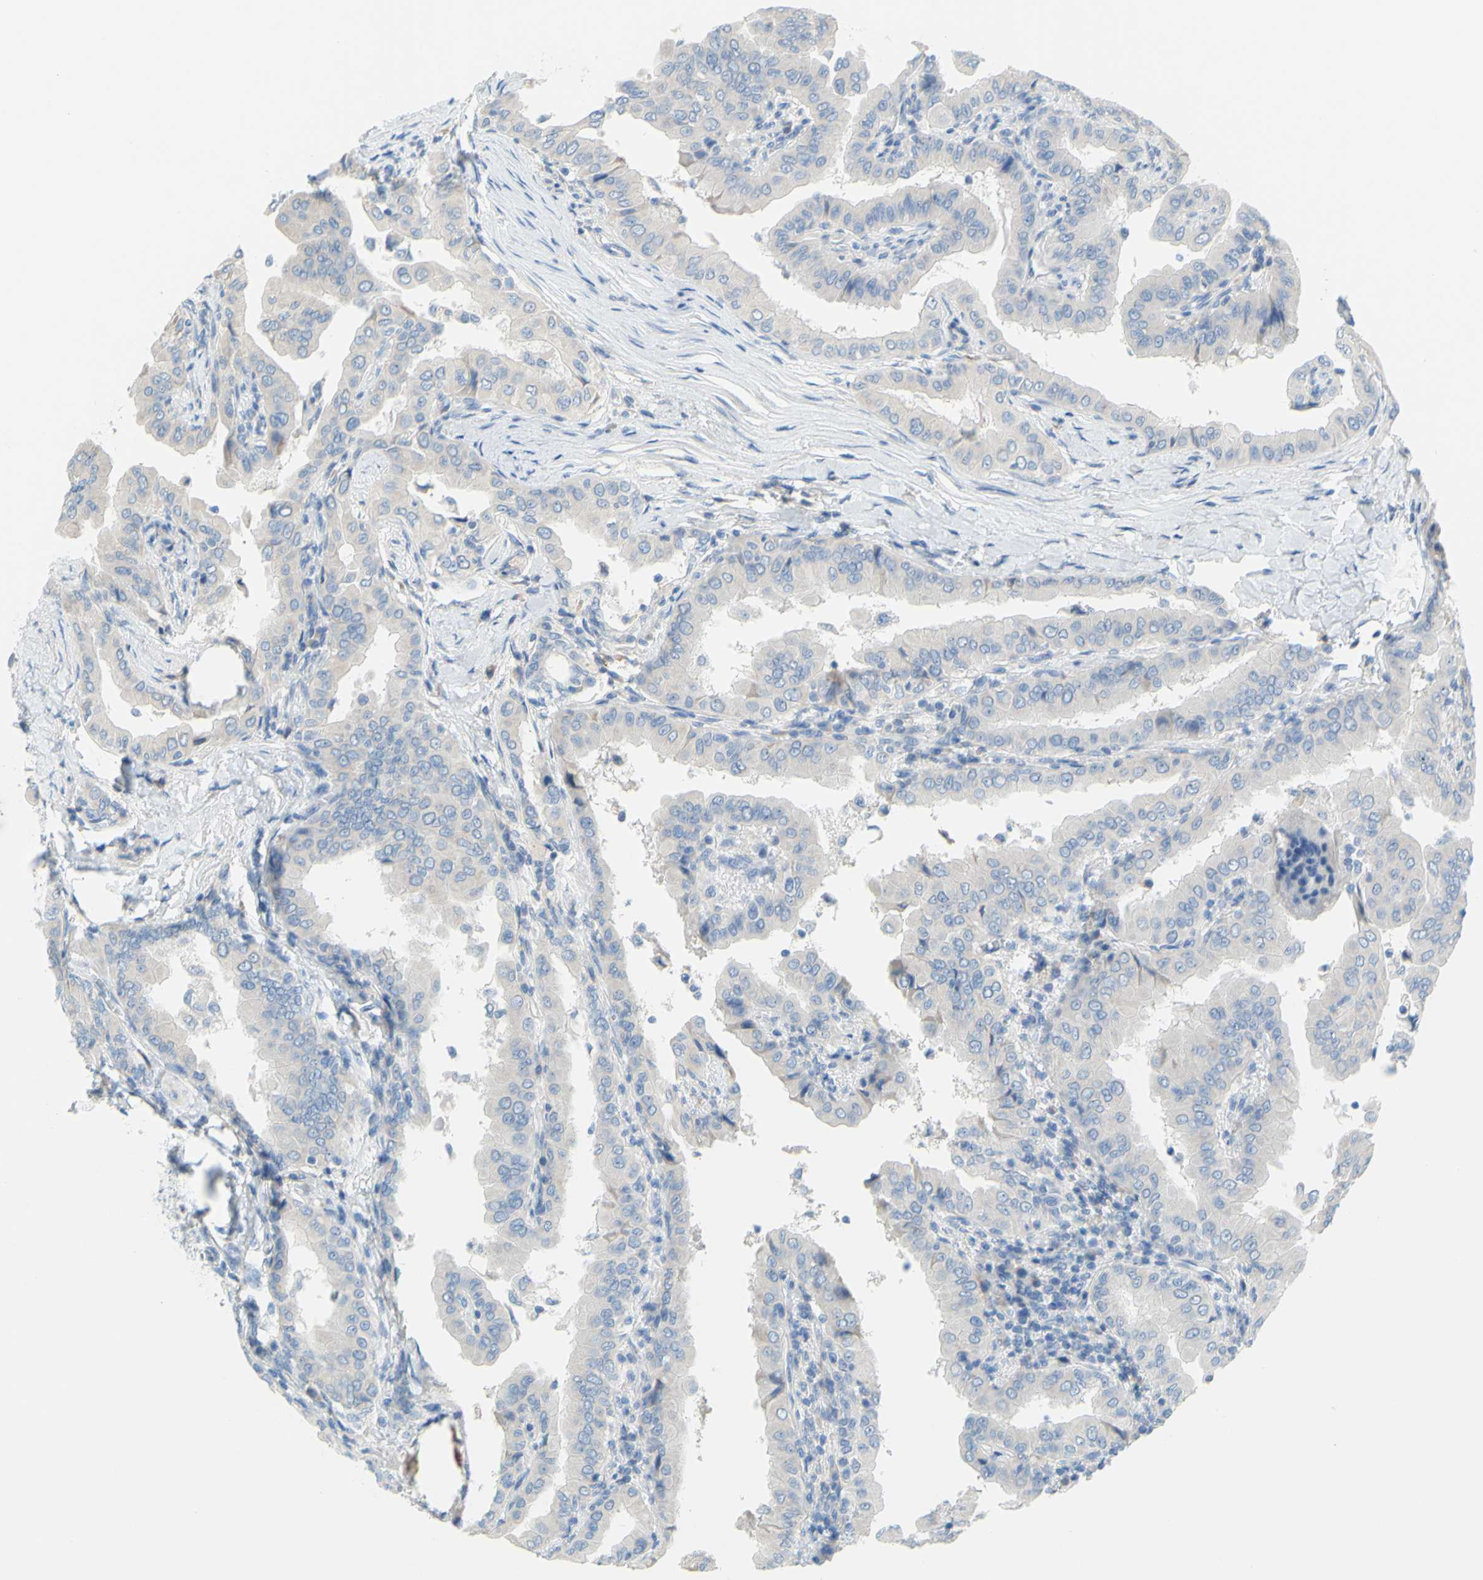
{"staining": {"intensity": "negative", "quantity": "none", "location": "none"}, "tissue": "thyroid cancer", "cell_type": "Tumor cells", "image_type": "cancer", "snomed": [{"axis": "morphology", "description": "Papillary adenocarcinoma, NOS"}, {"axis": "topography", "description": "Thyroid gland"}], "caption": "This is an immunohistochemistry (IHC) micrograph of human thyroid papillary adenocarcinoma. There is no expression in tumor cells.", "gene": "SLC1A2", "patient": {"sex": "male", "age": 33}}